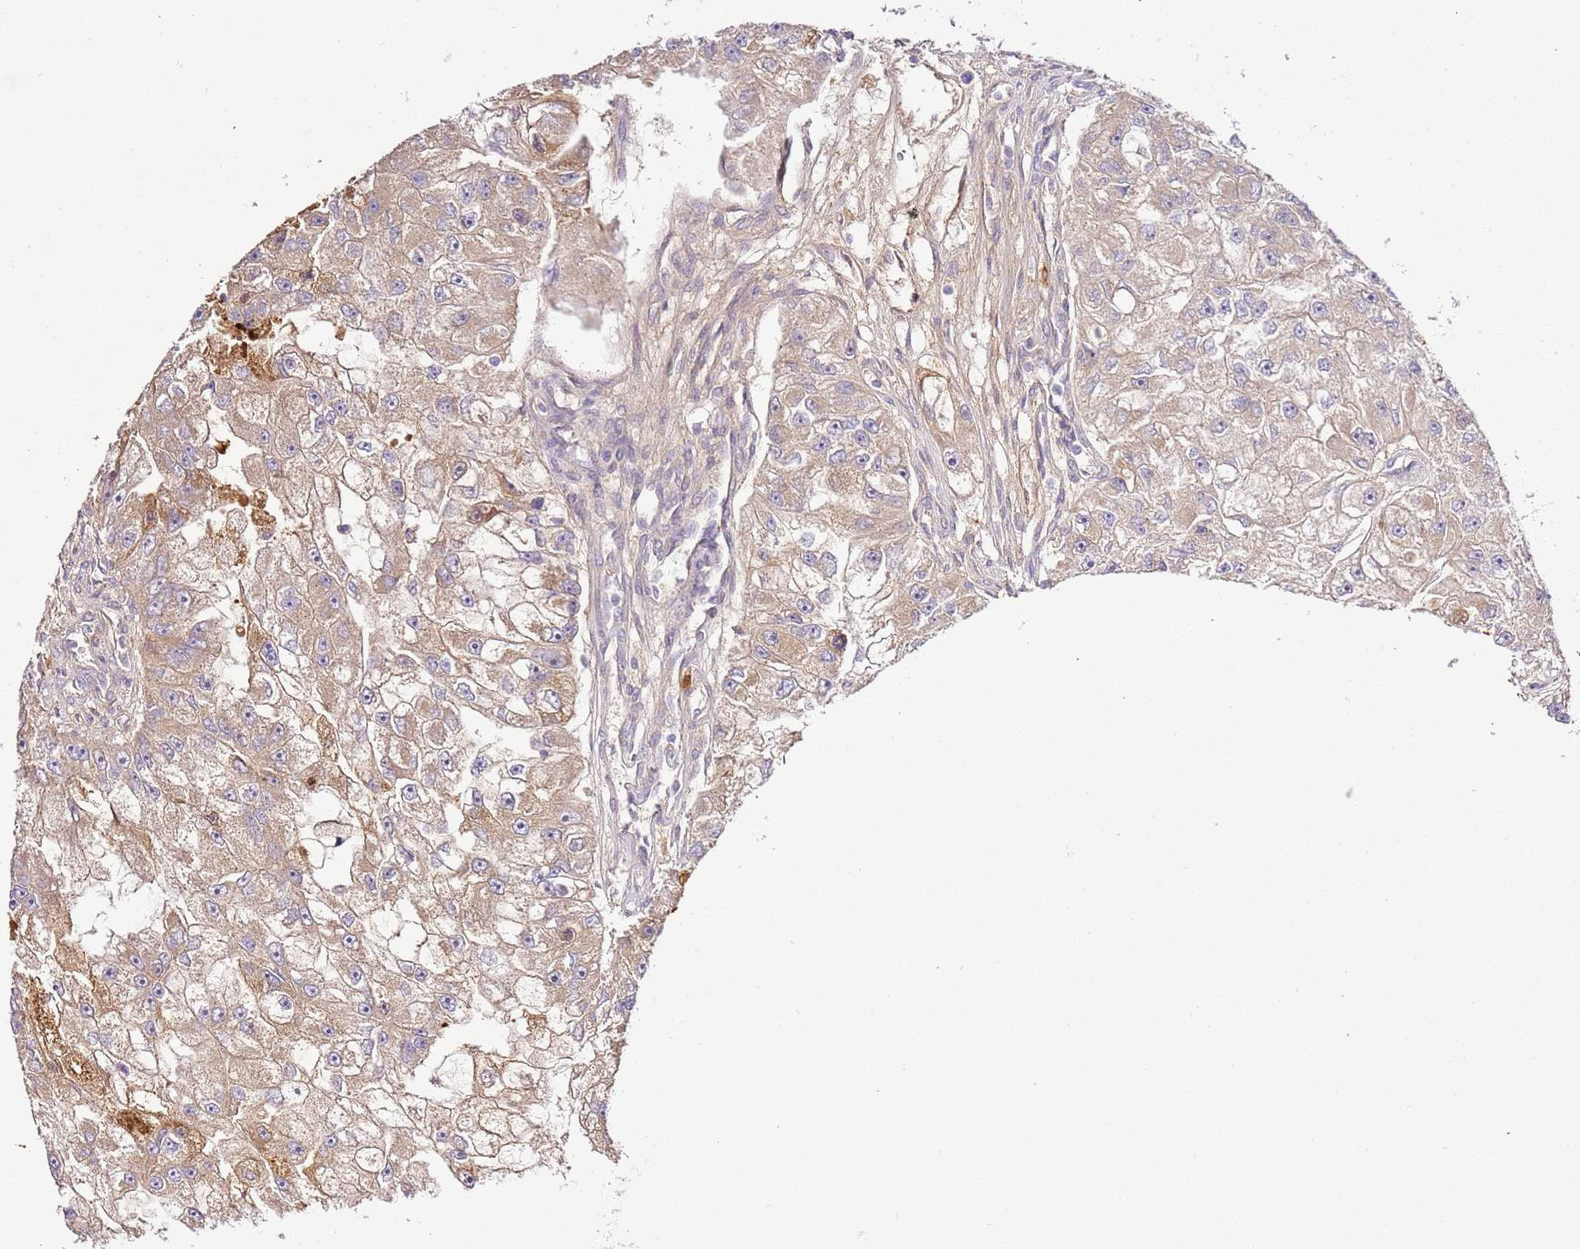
{"staining": {"intensity": "moderate", "quantity": ">75%", "location": "cytoplasmic/membranous"}, "tissue": "renal cancer", "cell_type": "Tumor cells", "image_type": "cancer", "snomed": [{"axis": "morphology", "description": "Adenocarcinoma, NOS"}, {"axis": "topography", "description": "Kidney"}], "caption": "Immunohistochemistry histopathology image of renal cancer (adenocarcinoma) stained for a protein (brown), which exhibits medium levels of moderate cytoplasmic/membranous staining in approximately >75% of tumor cells.", "gene": "C8G", "patient": {"sex": "male", "age": 63}}